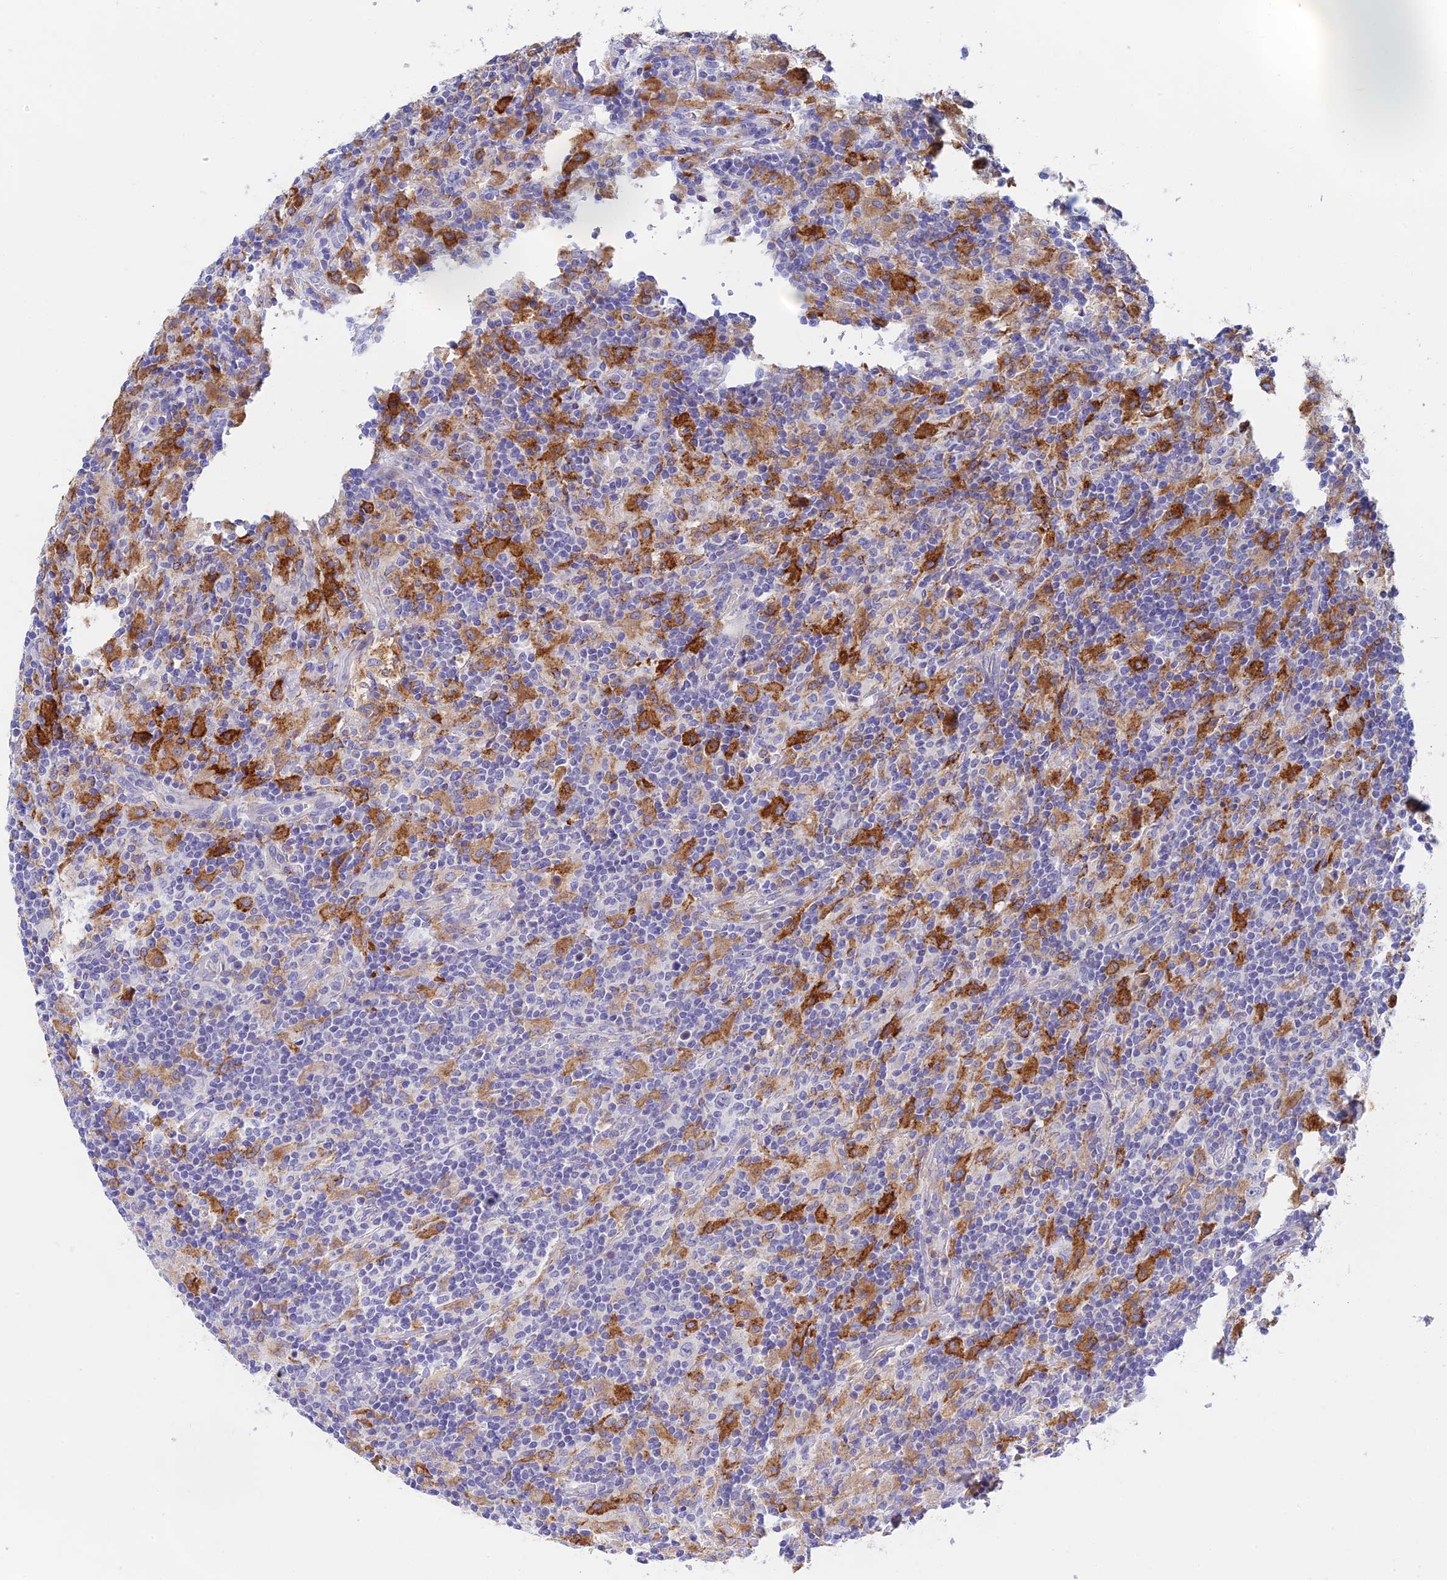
{"staining": {"intensity": "negative", "quantity": "none", "location": "none"}, "tissue": "lymphoma", "cell_type": "Tumor cells", "image_type": "cancer", "snomed": [{"axis": "morphology", "description": "Hodgkin's disease, NOS"}, {"axis": "topography", "description": "Lymph node"}], "caption": "This is a micrograph of IHC staining of lymphoma, which shows no expression in tumor cells.", "gene": "RPGRIP1L", "patient": {"sex": "male", "age": 70}}